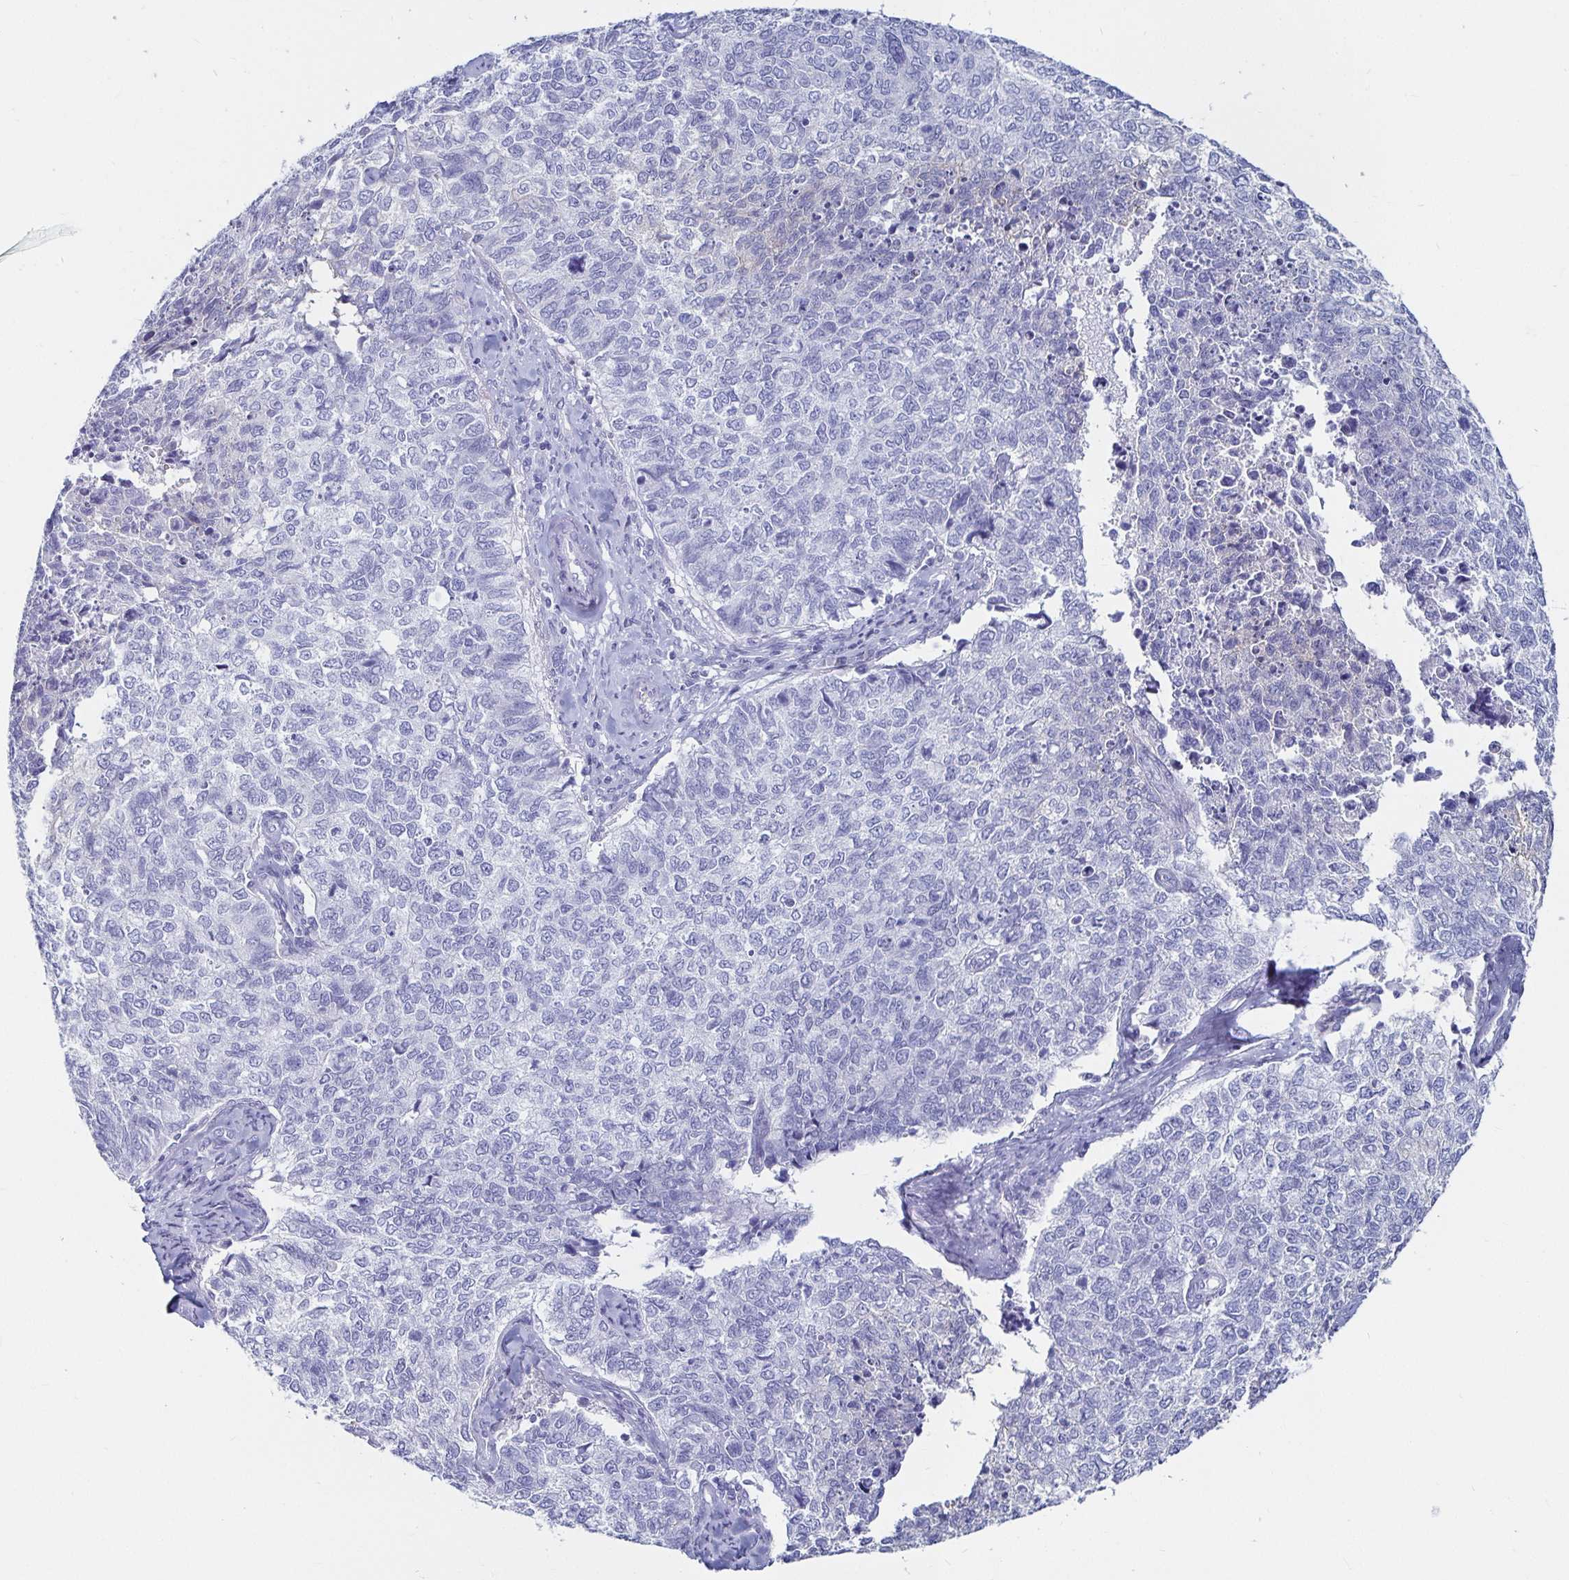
{"staining": {"intensity": "negative", "quantity": "none", "location": "none"}, "tissue": "cervical cancer", "cell_type": "Tumor cells", "image_type": "cancer", "snomed": [{"axis": "morphology", "description": "Adenocarcinoma, NOS"}, {"axis": "topography", "description": "Cervix"}], "caption": "This is an IHC image of cervical cancer (adenocarcinoma). There is no staining in tumor cells.", "gene": "CA9", "patient": {"sex": "female", "age": 63}}